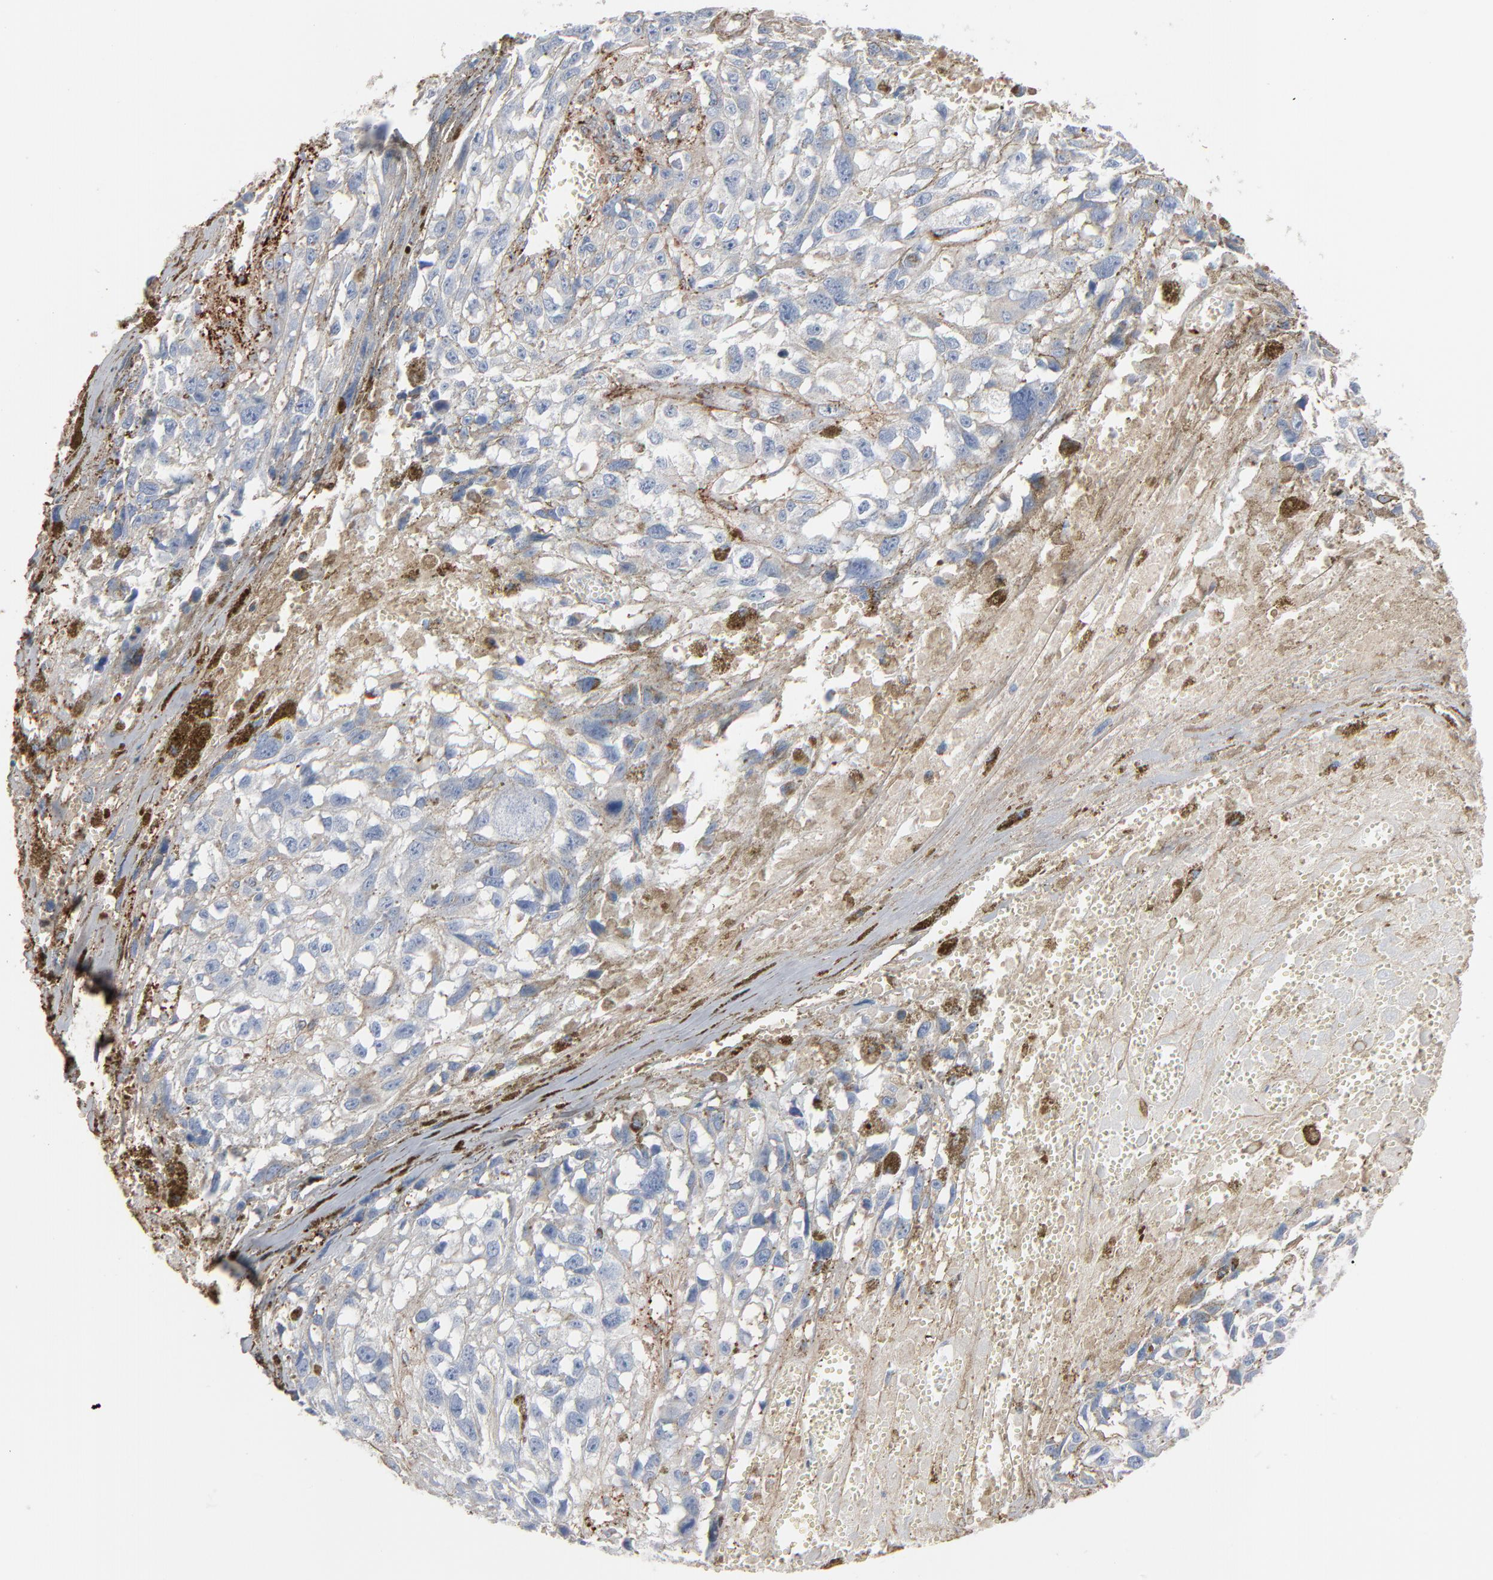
{"staining": {"intensity": "weak", "quantity": "25%-75%", "location": "cytoplasmic/membranous"}, "tissue": "melanoma", "cell_type": "Tumor cells", "image_type": "cancer", "snomed": [{"axis": "morphology", "description": "Malignant melanoma, Metastatic site"}, {"axis": "topography", "description": "Lymph node"}], "caption": "The micrograph displays staining of malignant melanoma (metastatic site), revealing weak cytoplasmic/membranous protein staining (brown color) within tumor cells.", "gene": "BGN", "patient": {"sex": "male", "age": 59}}